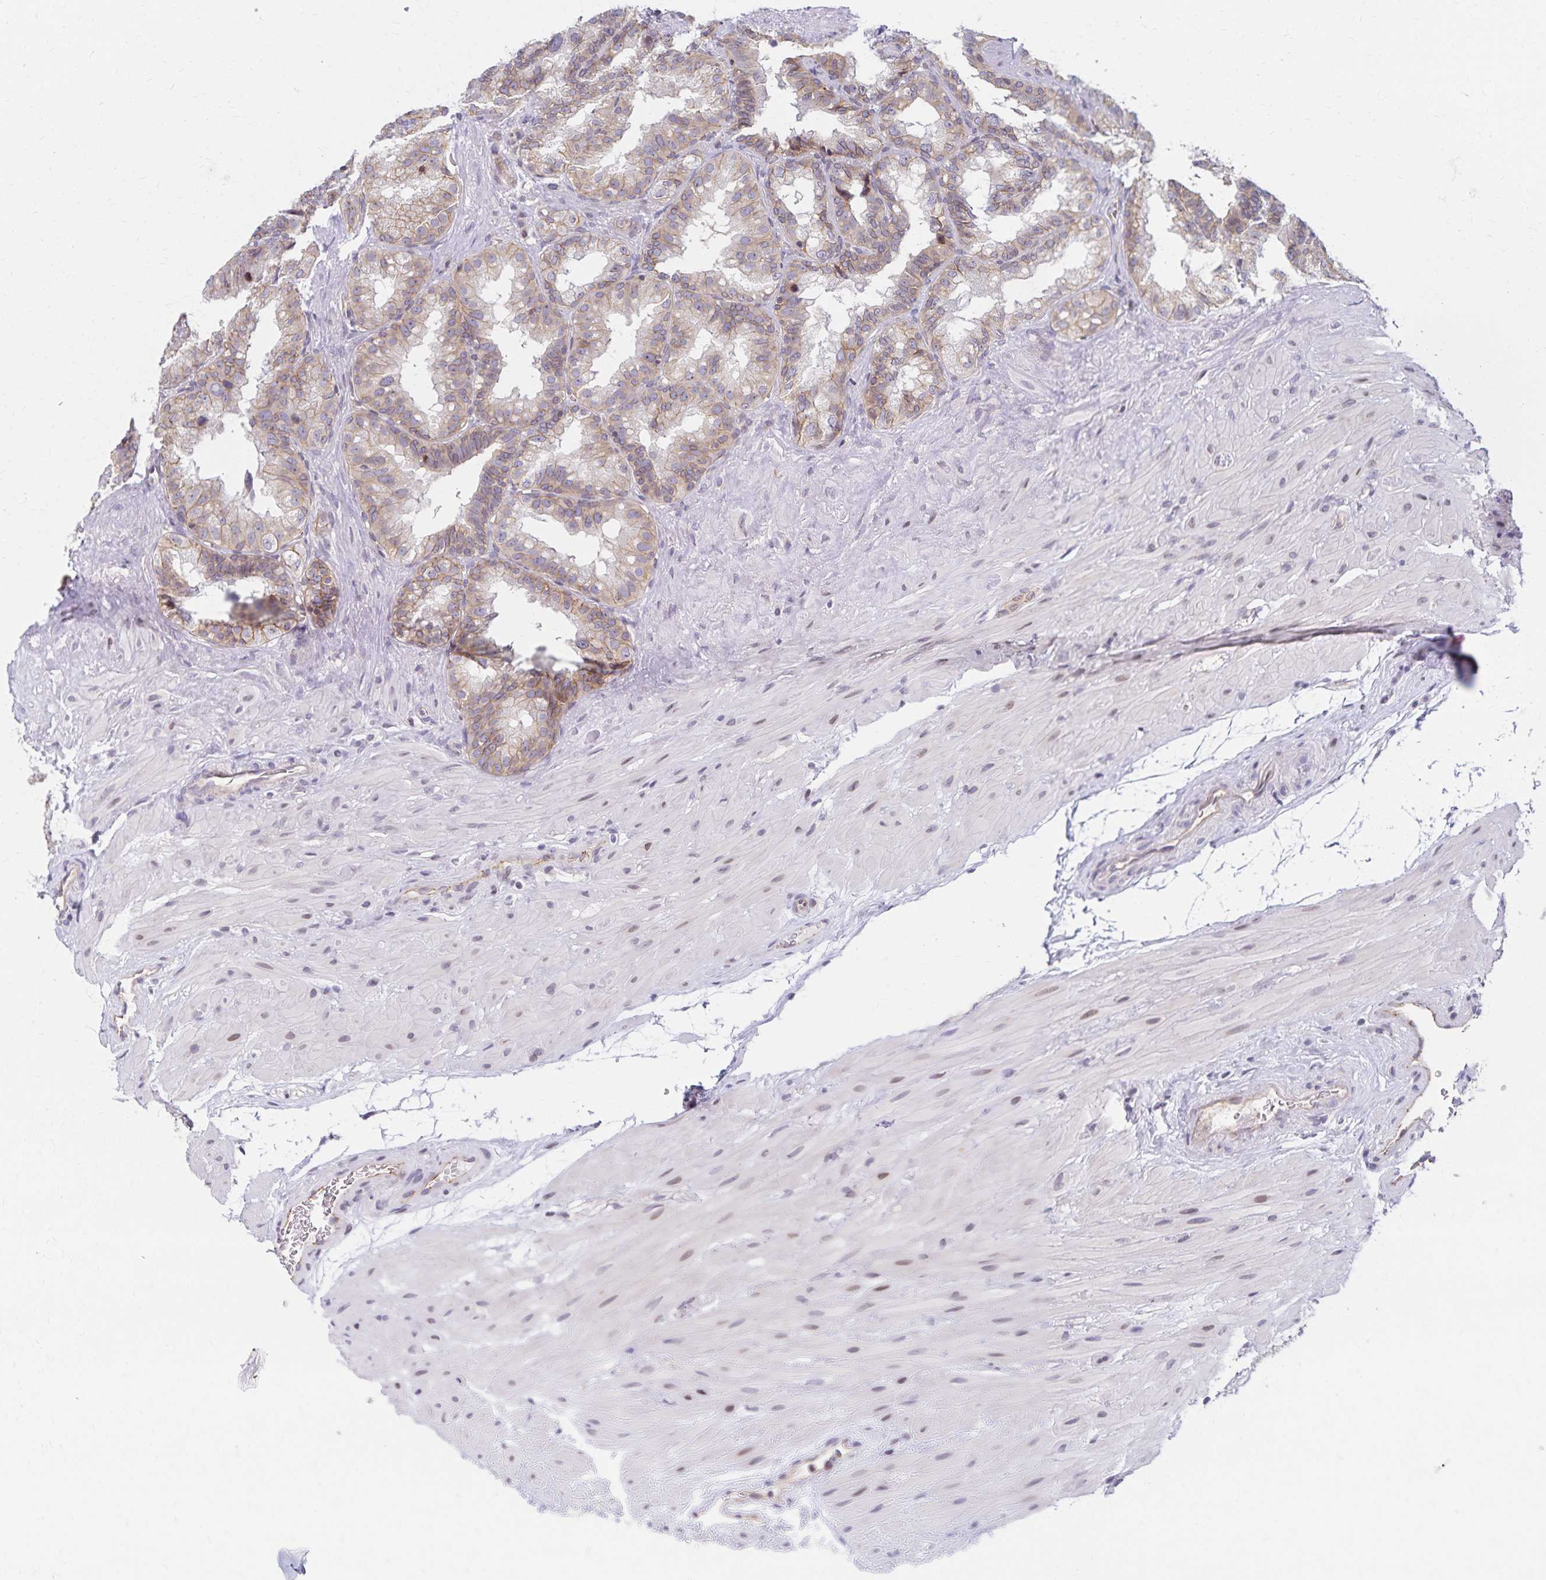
{"staining": {"intensity": "weak", "quantity": "25%-75%", "location": "cytoplasmic/membranous"}, "tissue": "seminal vesicle", "cell_type": "Glandular cells", "image_type": "normal", "snomed": [{"axis": "morphology", "description": "Normal tissue, NOS"}, {"axis": "topography", "description": "Seminal veicle"}], "caption": "A low amount of weak cytoplasmic/membranous positivity is present in approximately 25%-75% of glandular cells in unremarkable seminal vesicle. (DAB = brown stain, brightfield microscopy at high magnification).", "gene": "RAB9B", "patient": {"sex": "male", "age": 60}}